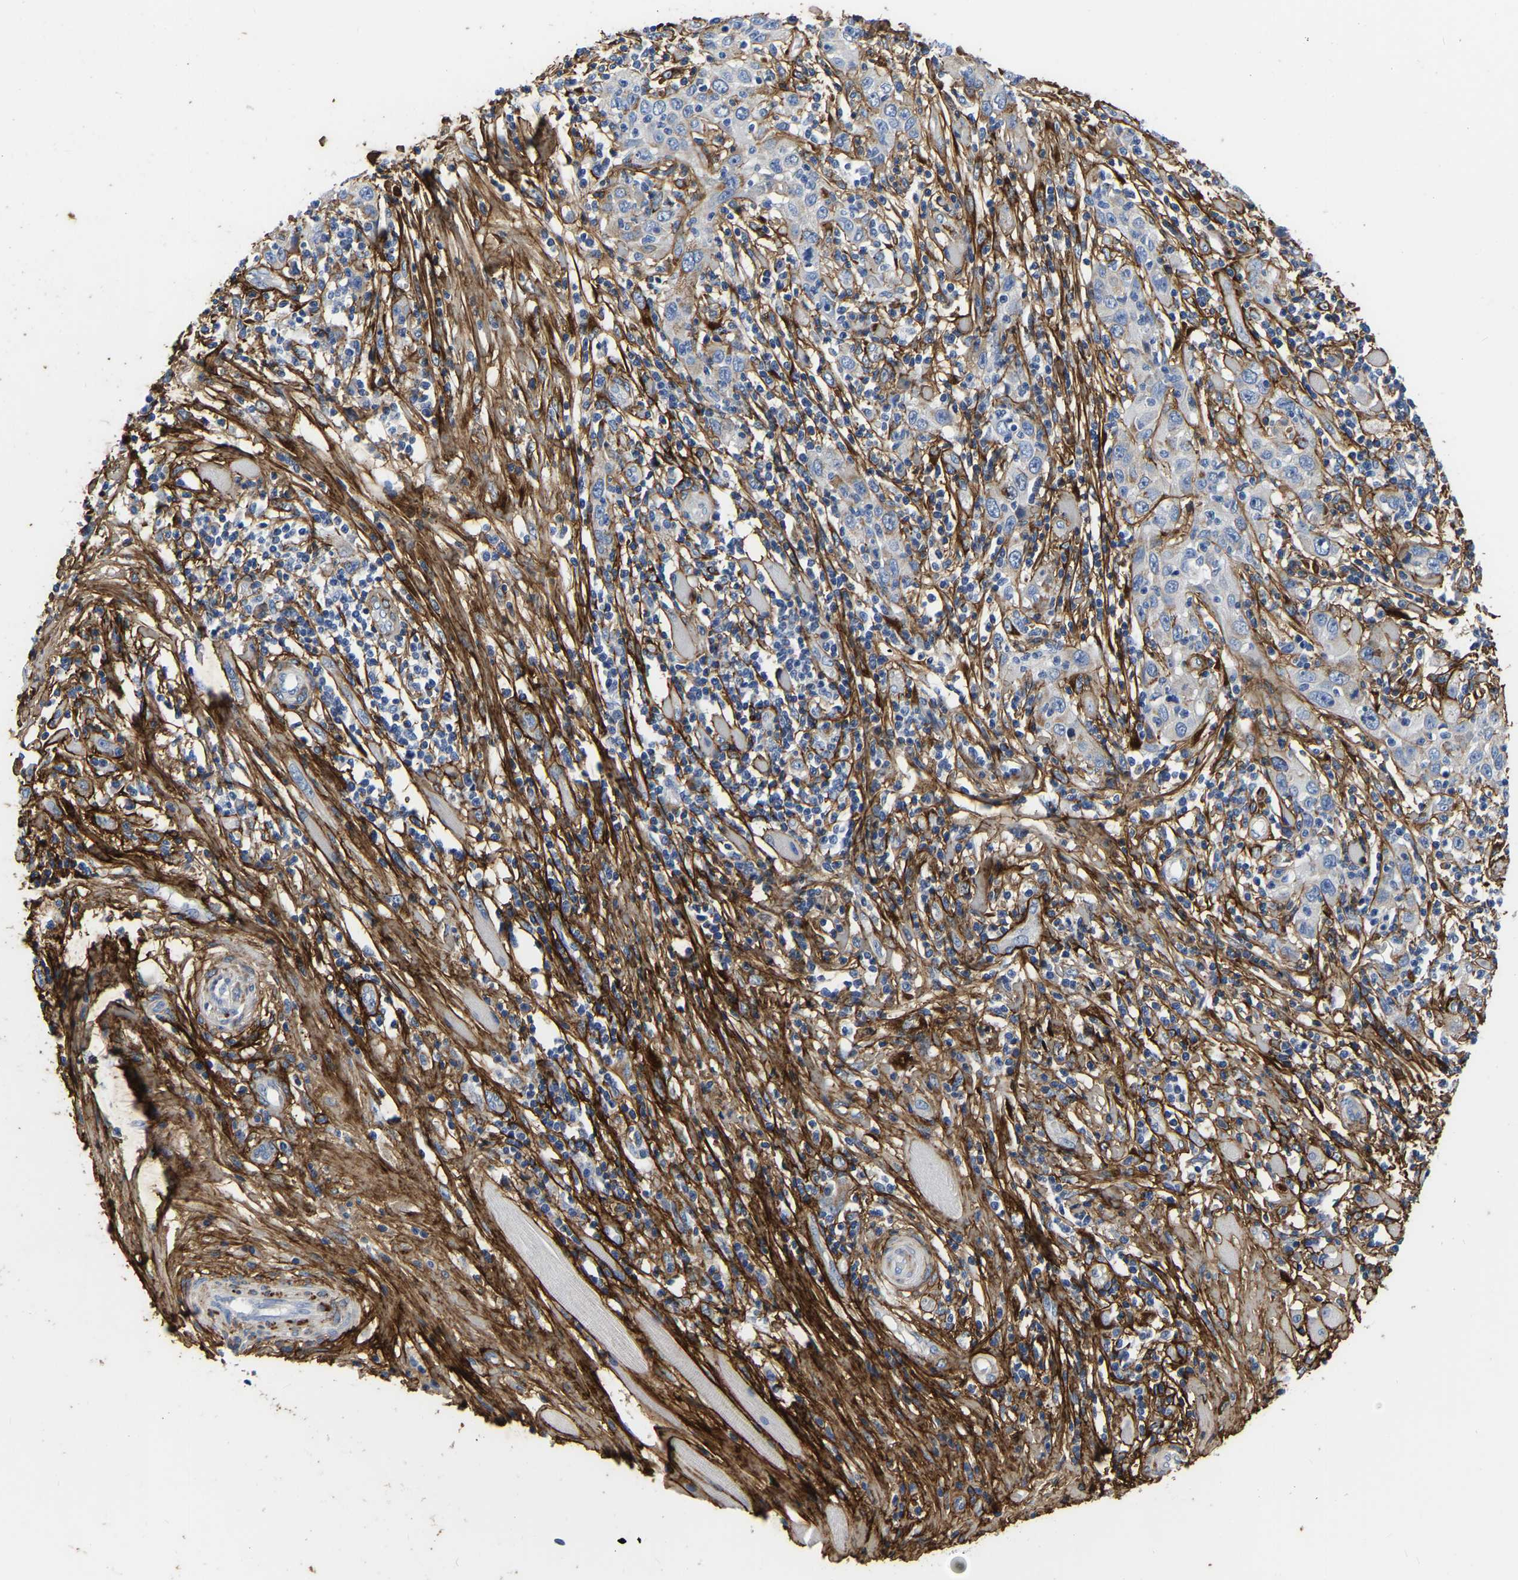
{"staining": {"intensity": "negative", "quantity": "none", "location": "none"}, "tissue": "skin cancer", "cell_type": "Tumor cells", "image_type": "cancer", "snomed": [{"axis": "morphology", "description": "Squamous cell carcinoma, NOS"}, {"axis": "topography", "description": "Skin"}], "caption": "The immunohistochemistry micrograph has no significant expression in tumor cells of skin squamous cell carcinoma tissue.", "gene": "COL6A1", "patient": {"sex": "female", "age": 88}}